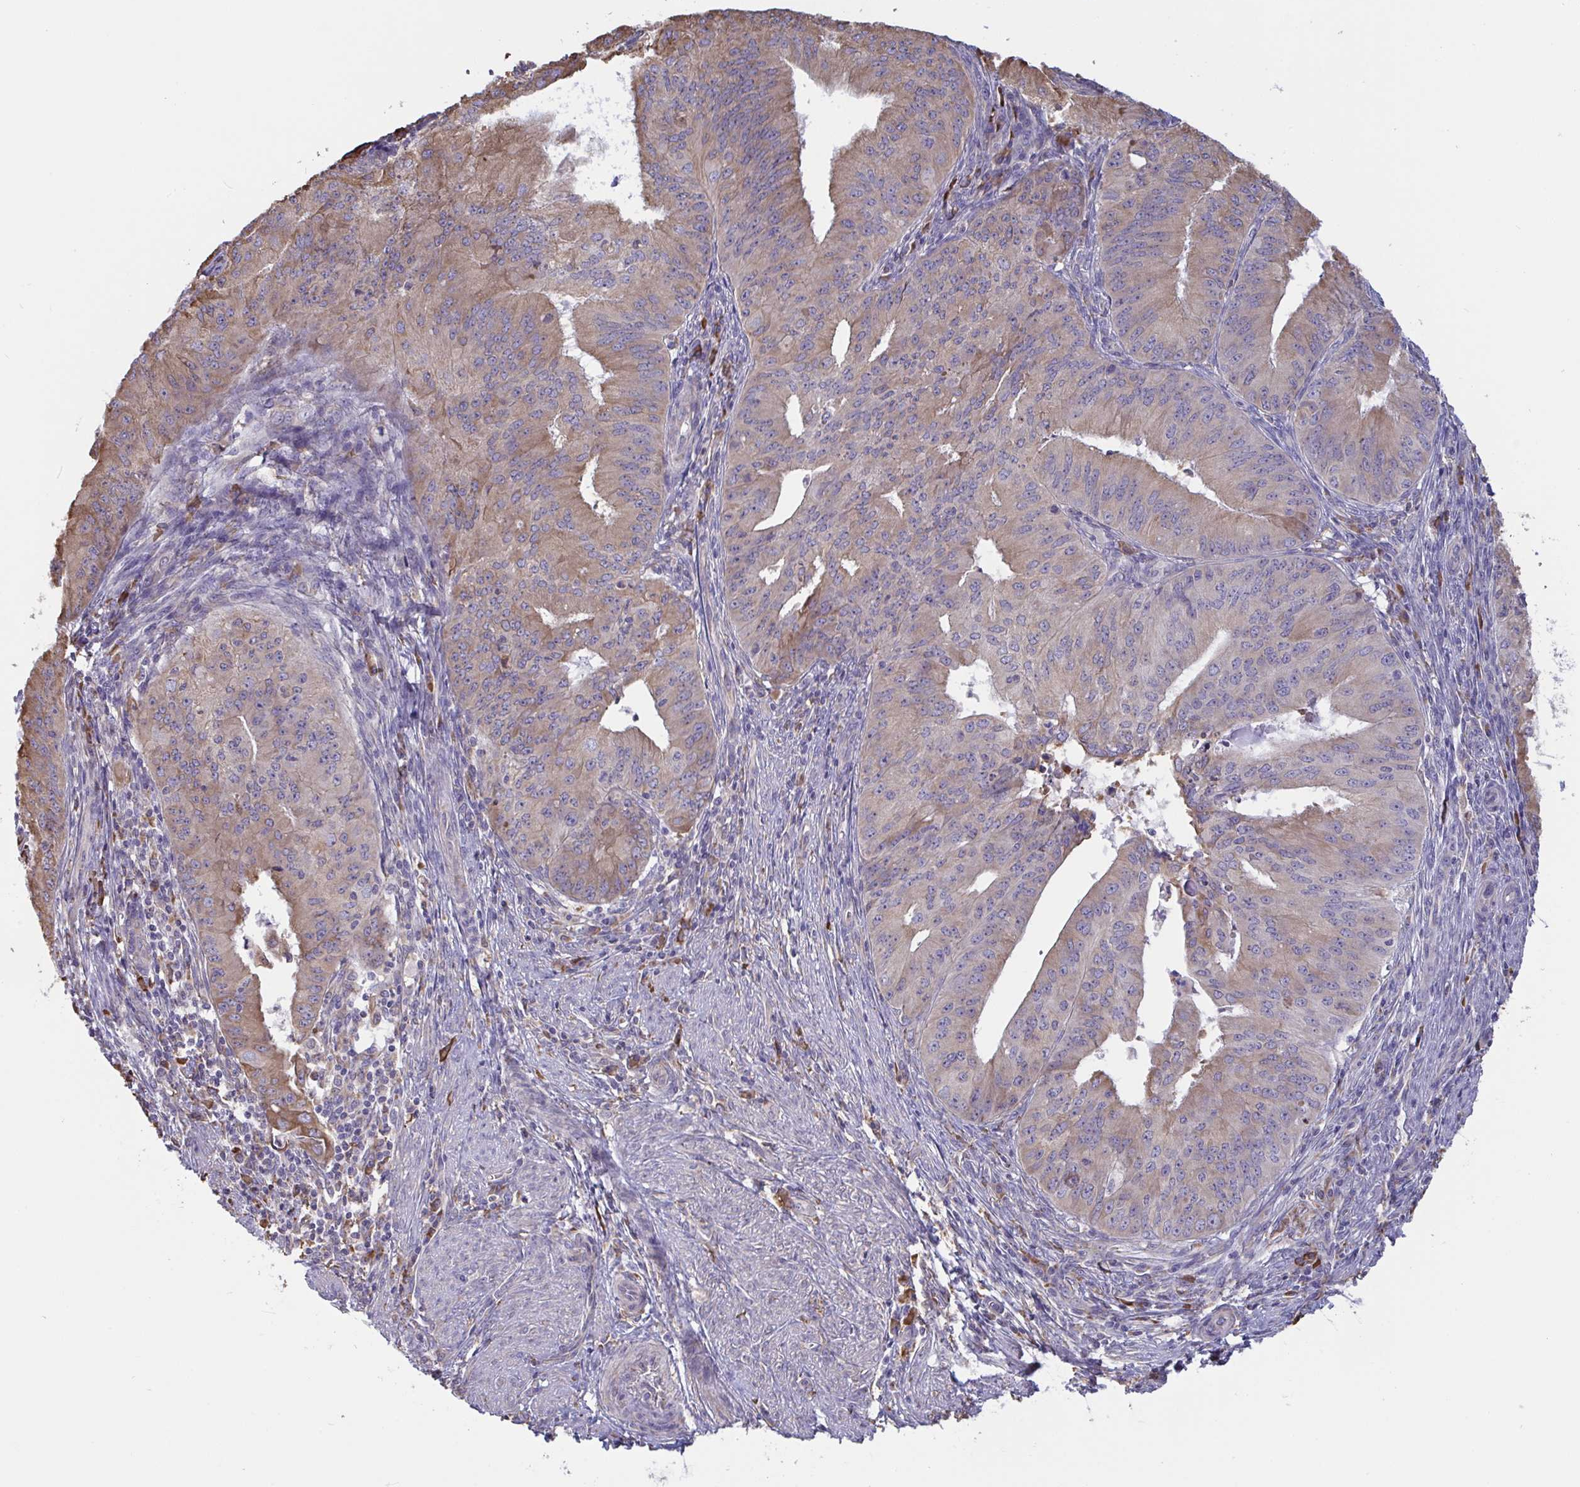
{"staining": {"intensity": "weak", "quantity": "25%-75%", "location": "cytoplasmic/membranous"}, "tissue": "endometrial cancer", "cell_type": "Tumor cells", "image_type": "cancer", "snomed": [{"axis": "morphology", "description": "Adenocarcinoma, NOS"}, {"axis": "topography", "description": "Endometrium"}], "caption": "An image showing weak cytoplasmic/membranous staining in about 25%-75% of tumor cells in adenocarcinoma (endometrial), as visualized by brown immunohistochemical staining.", "gene": "MYMK", "patient": {"sex": "female", "age": 50}}